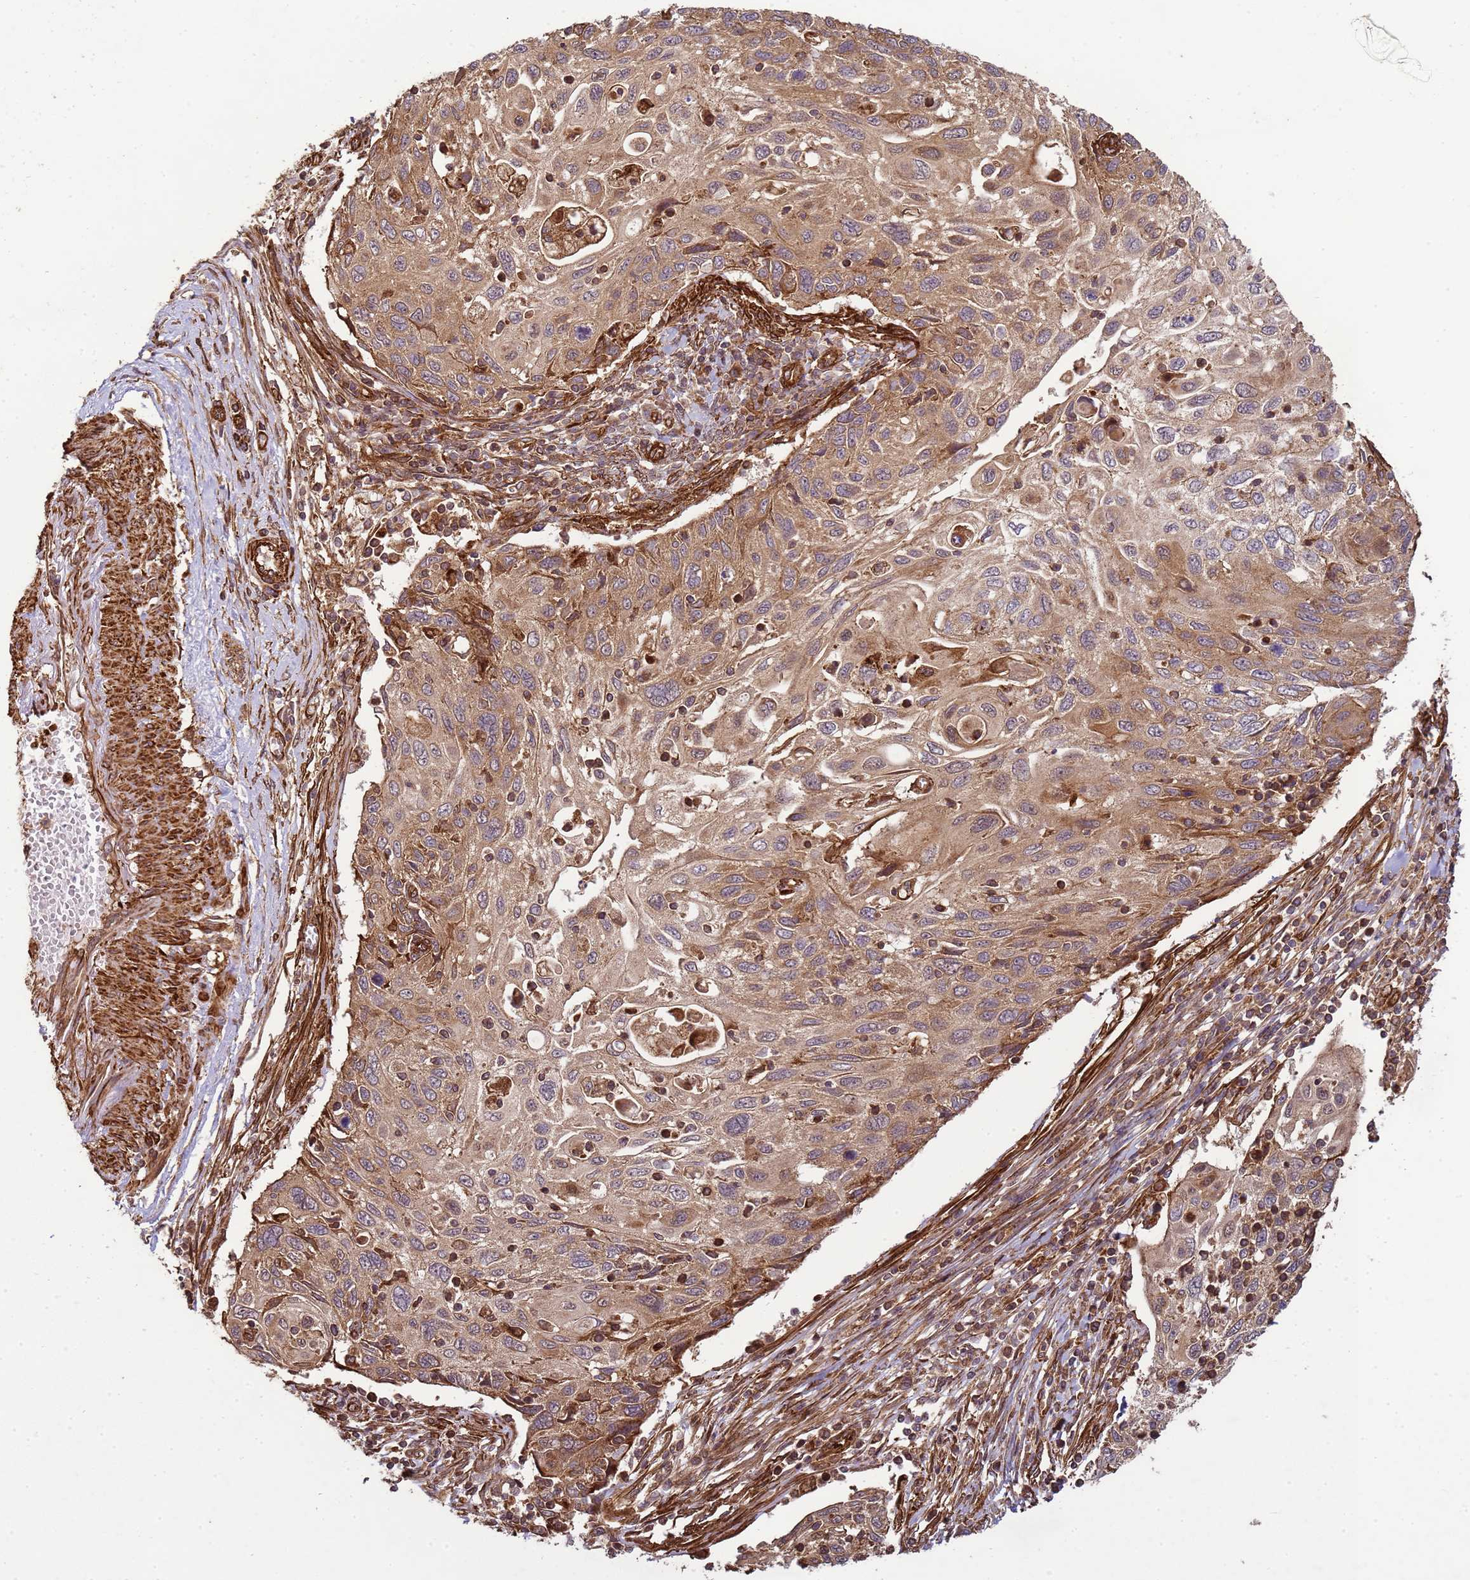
{"staining": {"intensity": "moderate", "quantity": ">75%", "location": "cytoplasmic/membranous"}, "tissue": "cervical cancer", "cell_type": "Tumor cells", "image_type": "cancer", "snomed": [{"axis": "morphology", "description": "Squamous cell carcinoma, NOS"}, {"axis": "topography", "description": "Cervix"}], "caption": "Immunohistochemistry (DAB (3,3'-diaminobenzidine)) staining of cervical squamous cell carcinoma displays moderate cytoplasmic/membranous protein staining in approximately >75% of tumor cells.", "gene": "CNOT1", "patient": {"sex": "female", "age": 70}}